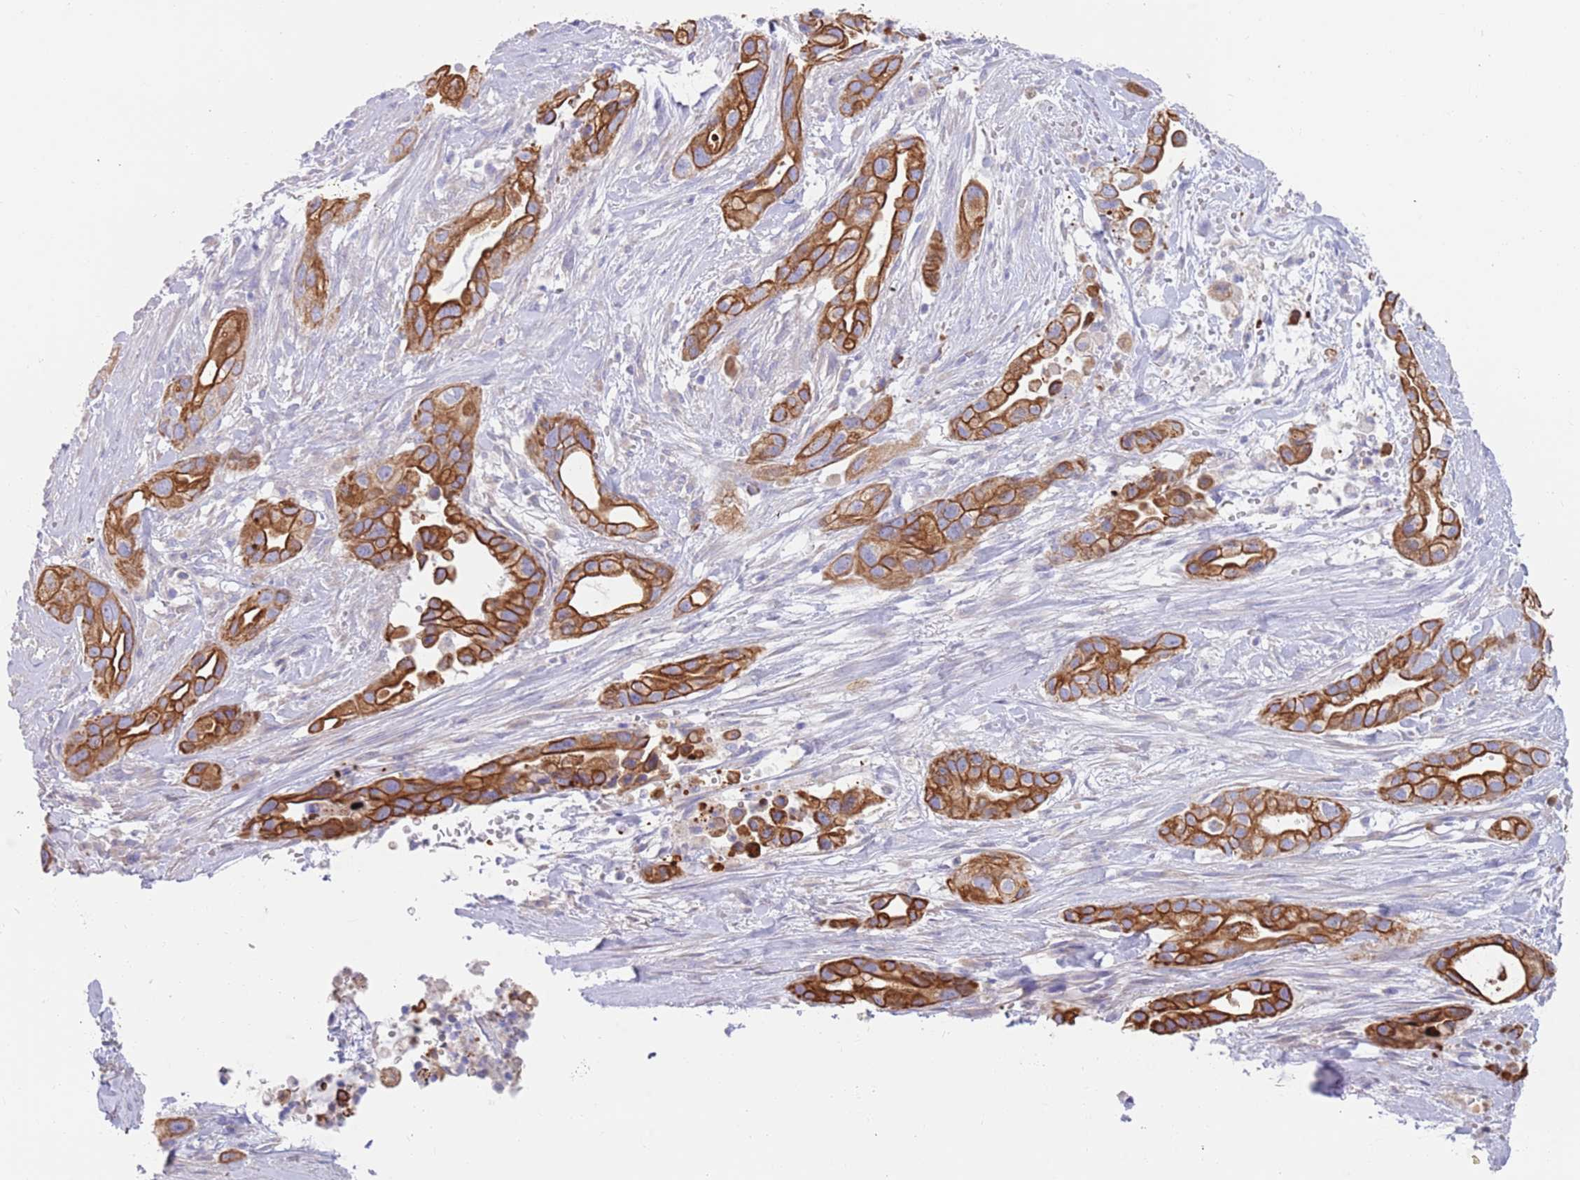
{"staining": {"intensity": "strong", "quantity": ">75%", "location": "cytoplasmic/membranous"}, "tissue": "pancreatic cancer", "cell_type": "Tumor cells", "image_type": "cancer", "snomed": [{"axis": "morphology", "description": "Adenocarcinoma, NOS"}, {"axis": "topography", "description": "Pancreas"}], "caption": "Immunohistochemical staining of pancreatic cancer demonstrates strong cytoplasmic/membranous protein staining in about >75% of tumor cells.", "gene": "CCDC149", "patient": {"sex": "male", "age": 44}}